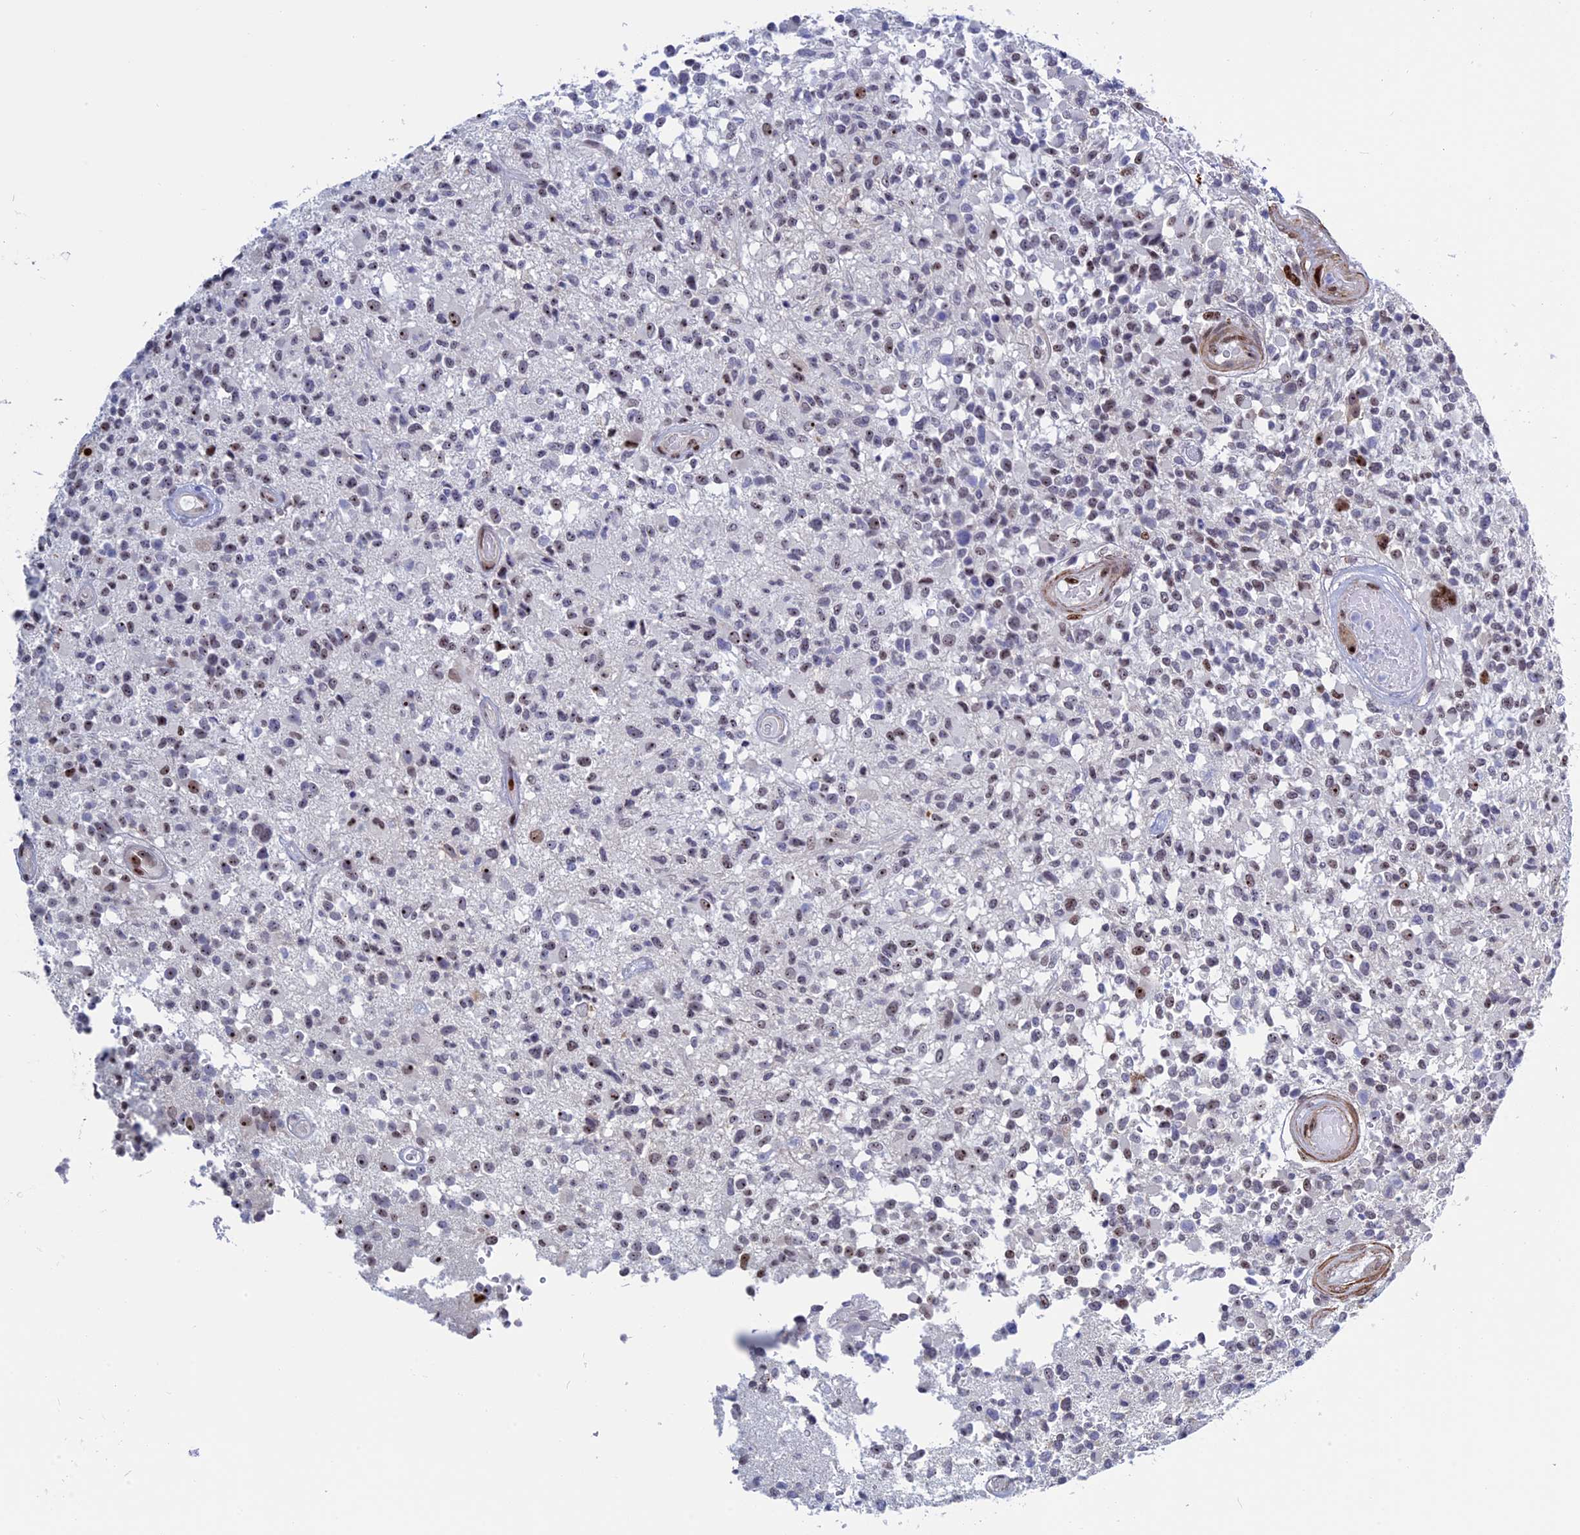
{"staining": {"intensity": "moderate", "quantity": "25%-75%", "location": "nuclear"}, "tissue": "glioma", "cell_type": "Tumor cells", "image_type": "cancer", "snomed": [{"axis": "morphology", "description": "Glioma, malignant, High grade"}, {"axis": "morphology", "description": "Glioblastoma, NOS"}, {"axis": "topography", "description": "Brain"}], "caption": "The image reveals staining of glioma, revealing moderate nuclear protein staining (brown color) within tumor cells.", "gene": "CCDC86", "patient": {"sex": "male", "age": 60}}